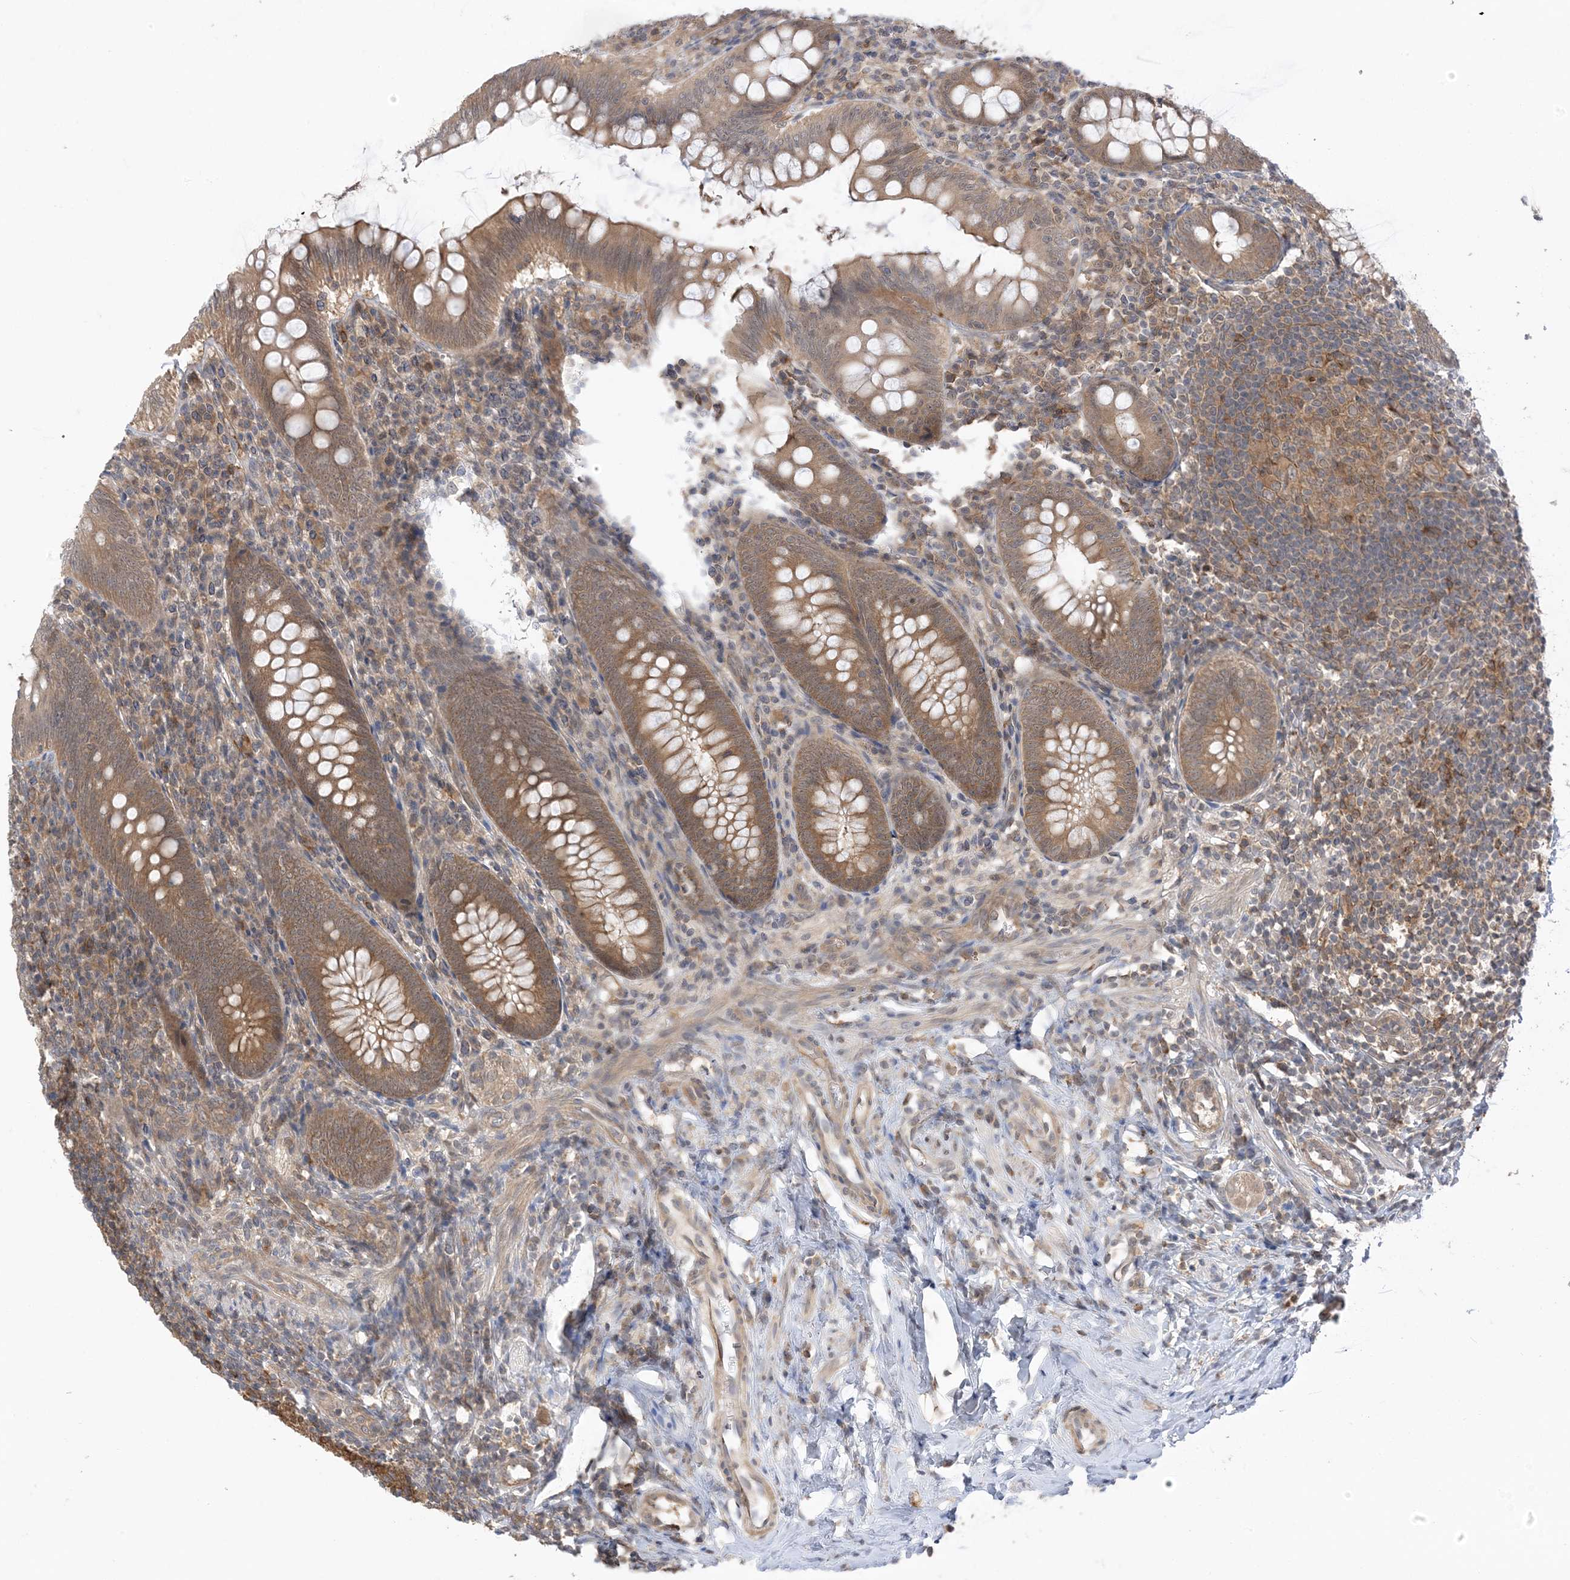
{"staining": {"intensity": "moderate", "quantity": ">75%", "location": "cytoplasmic/membranous"}, "tissue": "appendix", "cell_type": "Glandular cells", "image_type": "normal", "snomed": [{"axis": "morphology", "description": "Normal tissue, NOS"}, {"axis": "topography", "description": "Appendix"}], "caption": "Appendix stained with DAB (3,3'-diaminobenzidine) immunohistochemistry (IHC) exhibits medium levels of moderate cytoplasmic/membranous staining in about >75% of glandular cells.", "gene": "WDR26", "patient": {"sex": "male", "age": 14}}